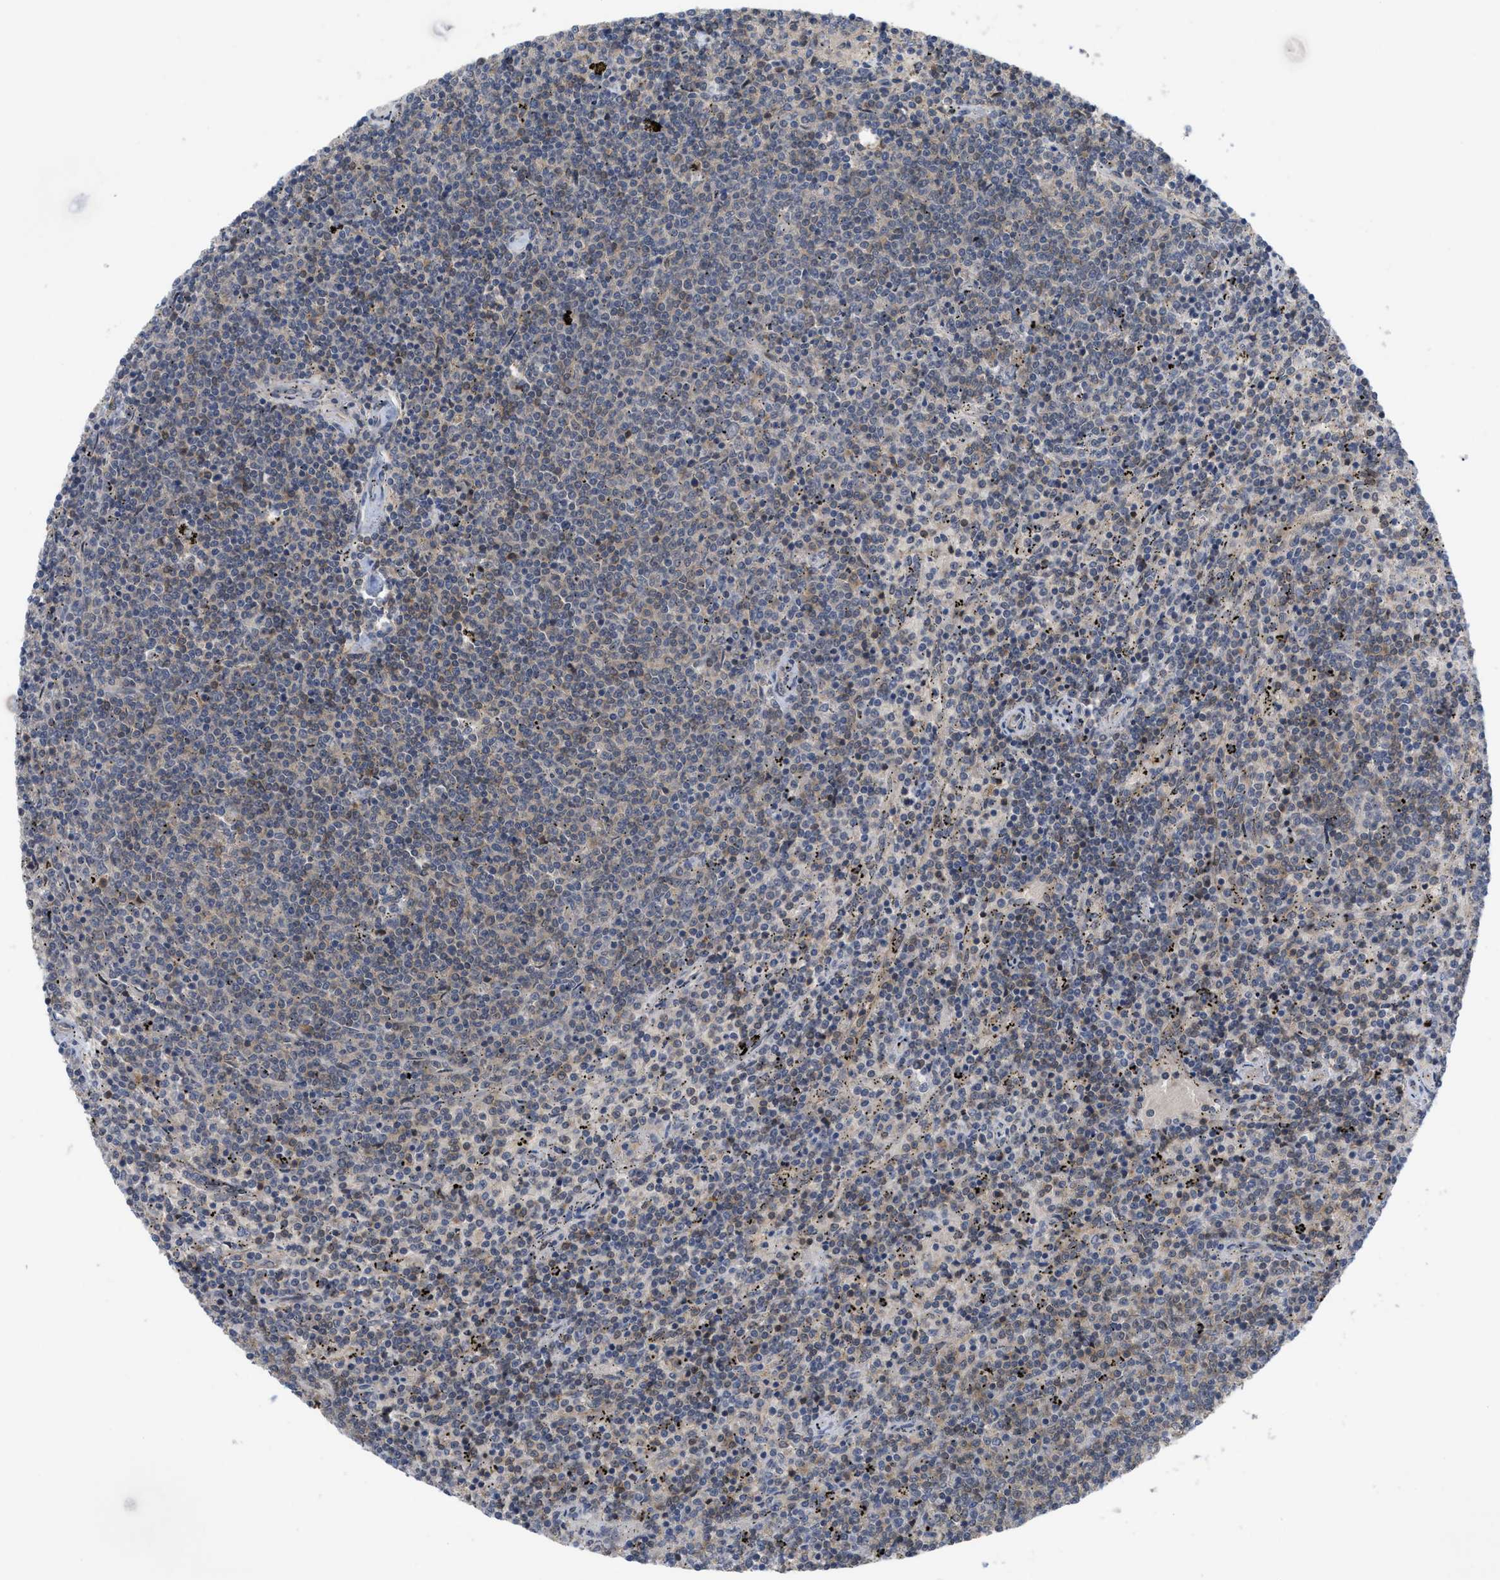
{"staining": {"intensity": "negative", "quantity": "none", "location": "none"}, "tissue": "lymphoma", "cell_type": "Tumor cells", "image_type": "cancer", "snomed": [{"axis": "morphology", "description": "Malignant lymphoma, non-Hodgkin's type, Low grade"}, {"axis": "topography", "description": "Spleen"}], "caption": "Protein analysis of low-grade malignant lymphoma, non-Hodgkin's type reveals no significant positivity in tumor cells.", "gene": "LDAF1", "patient": {"sex": "female", "age": 50}}